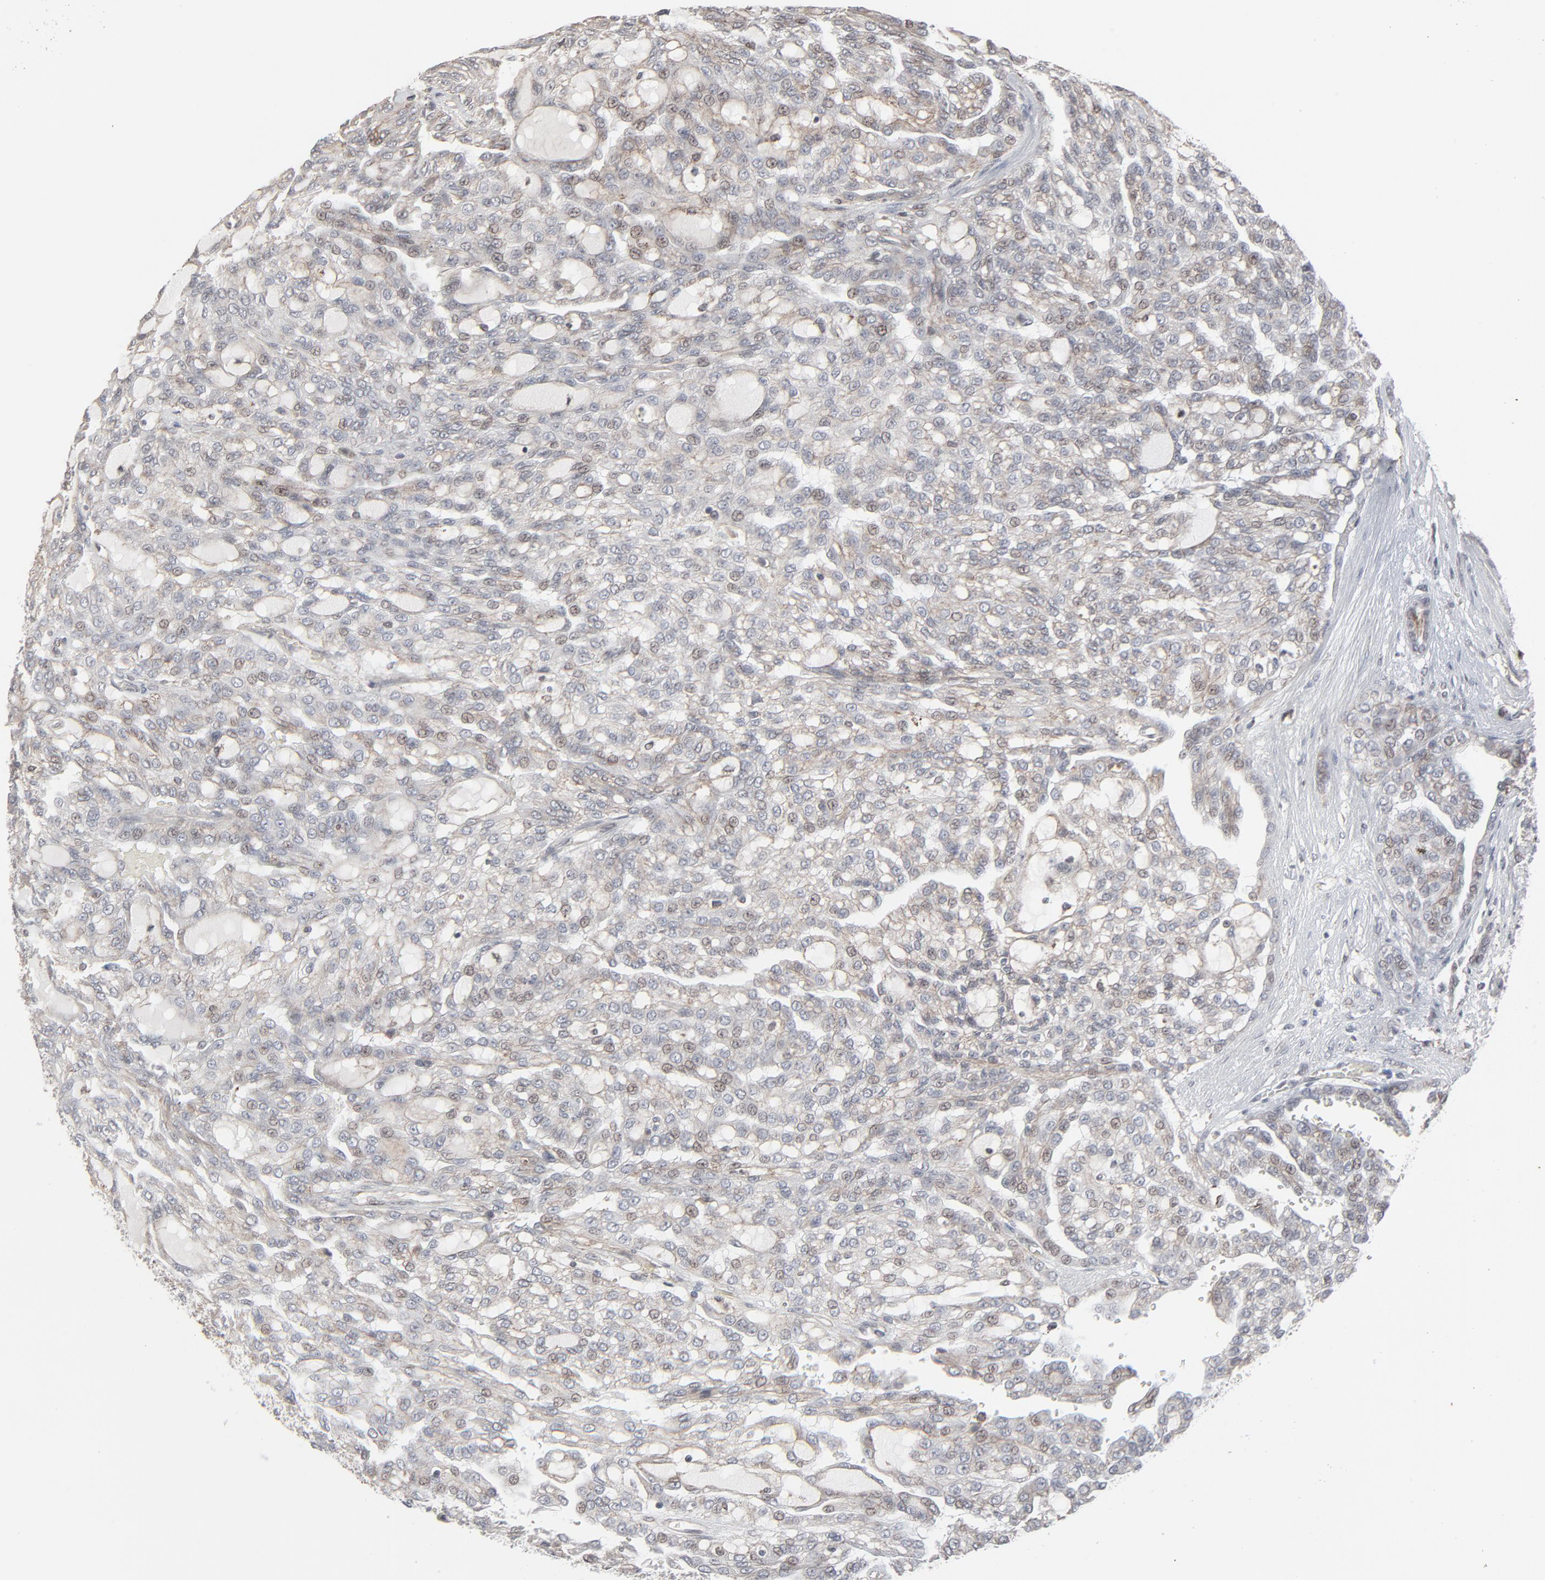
{"staining": {"intensity": "weak", "quantity": "<25%", "location": "nuclear"}, "tissue": "renal cancer", "cell_type": "Tumor cells", "image_type": "cancer", "snomed": [{"axis": "morphology", "description": "Adenocarcinoma, NOS"}, {"axis": "topography", "description": "Kidney"}], "caption": "The micrograph shows no staining of tumor cells in renal cancer (adenocarcinoma).", "gene": "CTNND1", "patient": {"sex": "male", "age": 63}}